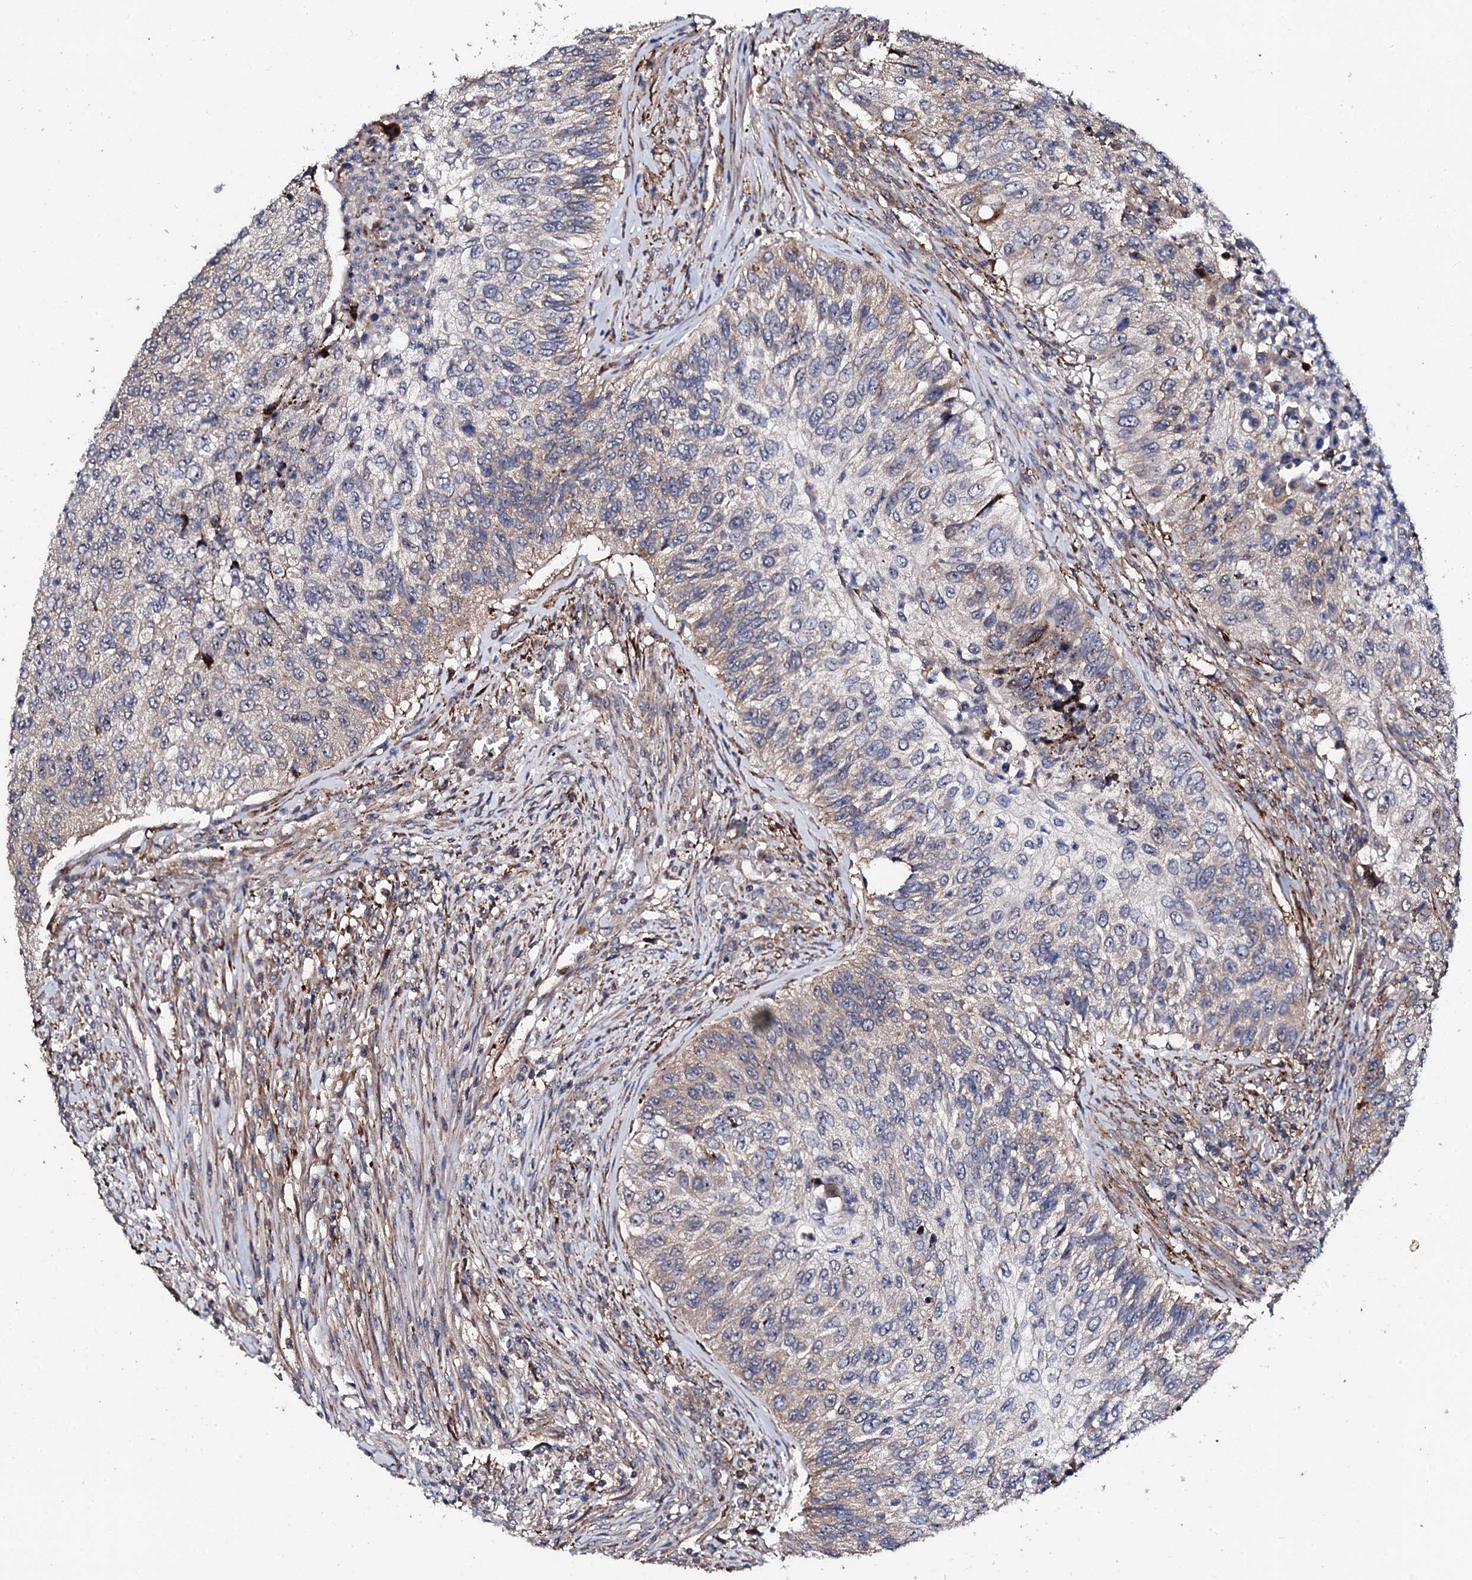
{"staining": {"intensity": "weak", "quantity": "25%-75%", "location": "cytoplasmic/membranous"}, "tissue": "urothelial cancer", "cell_type": "Tumor cells", "image_type": "cancer", "snomed": [{"axis": "morphology", "description": "Urothelial carcinoma, High grade"}, {"axis": "topography", "description": "Urinary bladder"}], "caption": "Urothelial cancer tissue demonstrates weak cytoplasmic/membranous positivity in approximately 25%-75% of tumor cells, visualized by immunohistochemistry. Nuclei are stained in blue.", "gene": "GTPBP4", "patient": {"sex": "female", "age": 60}}